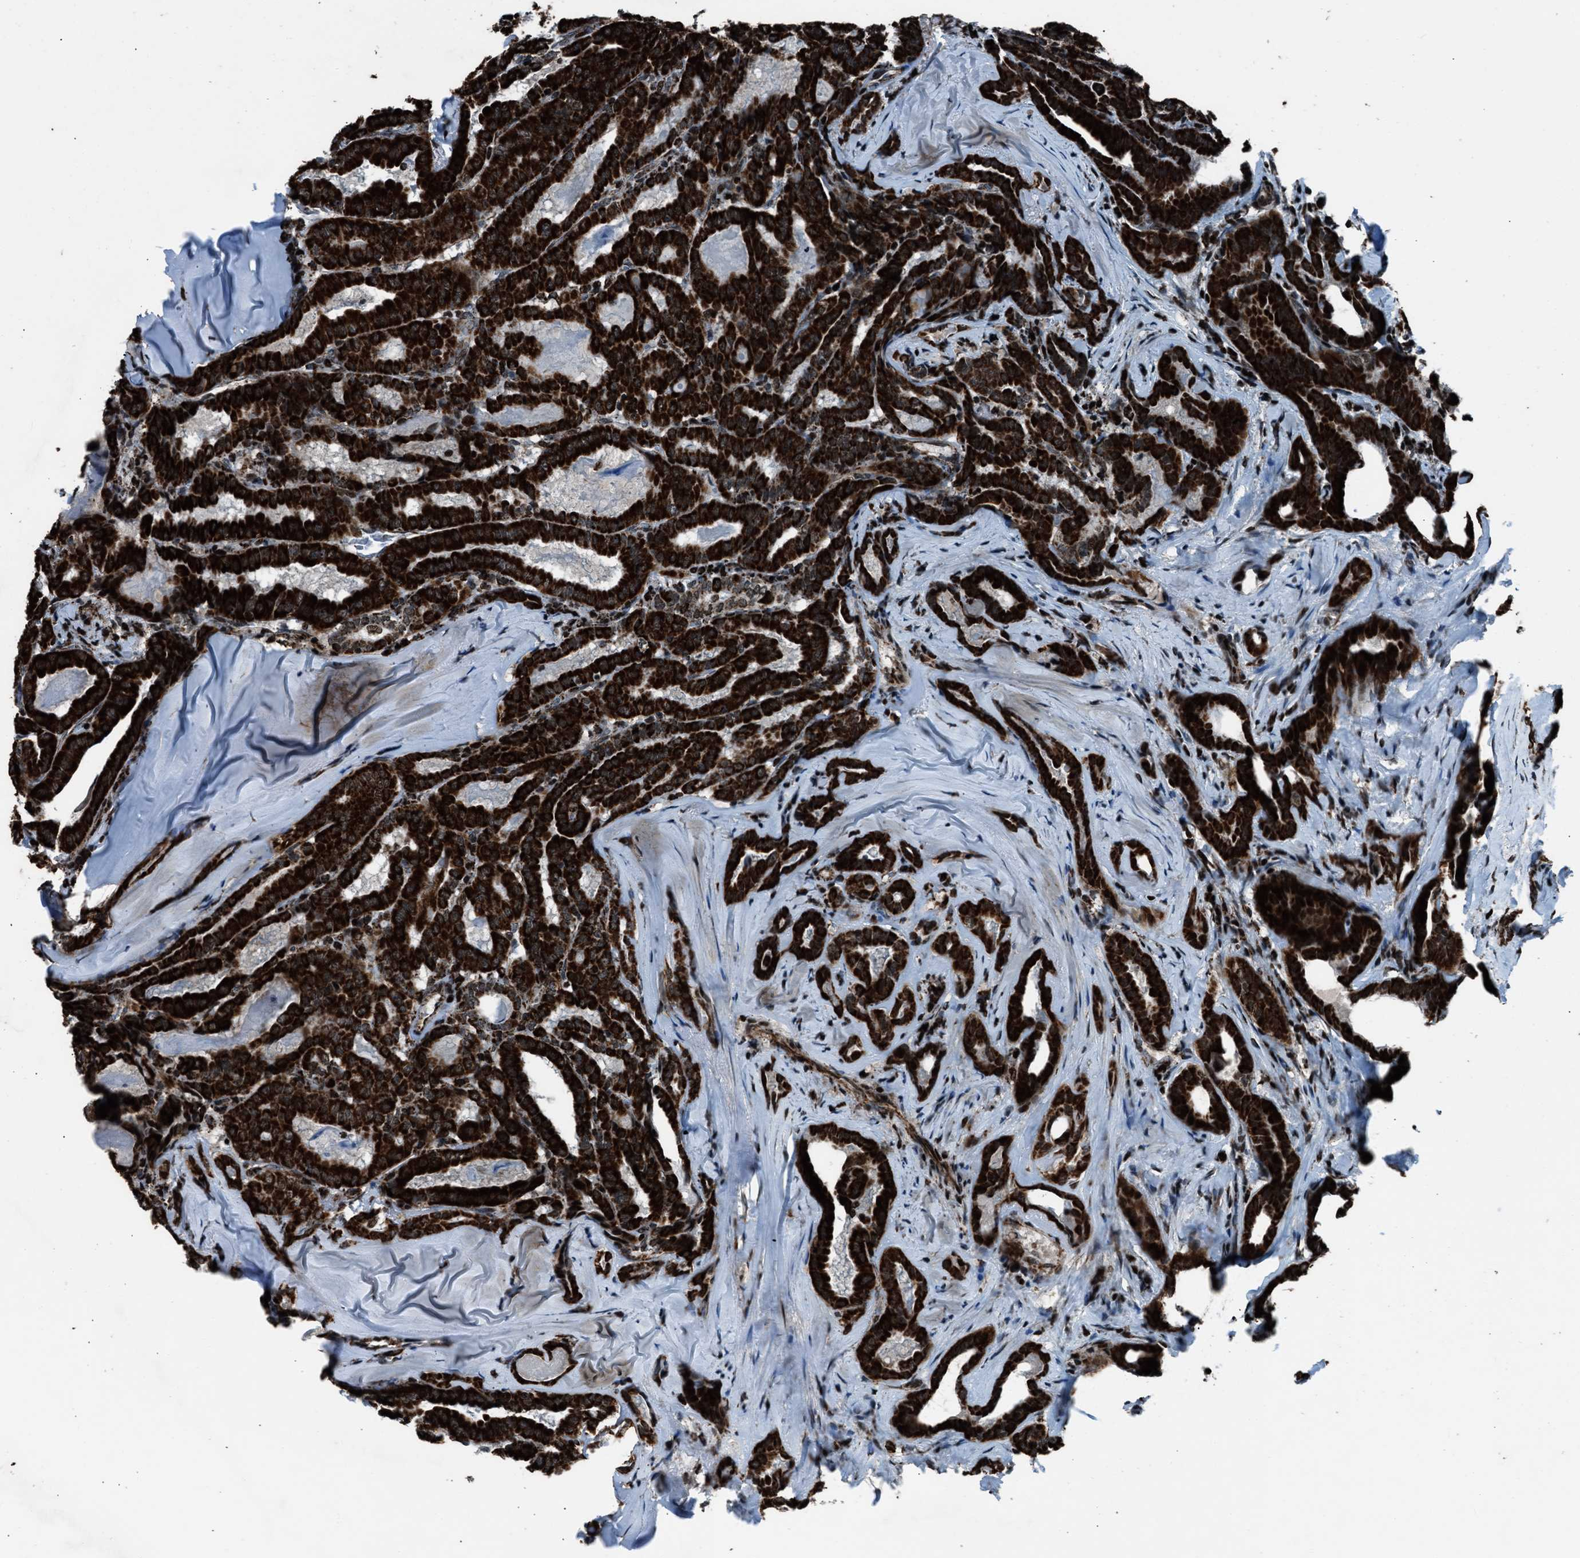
{"staining": {"intensity": "strong", "quantity": ">75%", "location": "cytoplasmic/membranous"}, "tissue": "thyroid cancer", "cell_type": "Tumor cells", "image_type": "cancer", "snomed": [{"axis": "morphology", "description": "Papillary adenocarcinoma, NOS"}, {"axis": "topography", "description": "Thyroid gland"}], "caption": "Protein expression analysis of human thyroid cancer reveals strong cytoplasmic/membranous positivity in approximately >75% of tumor cells.", "gene": "MORC3", "patient": {"sex": "female", "age": 42}}